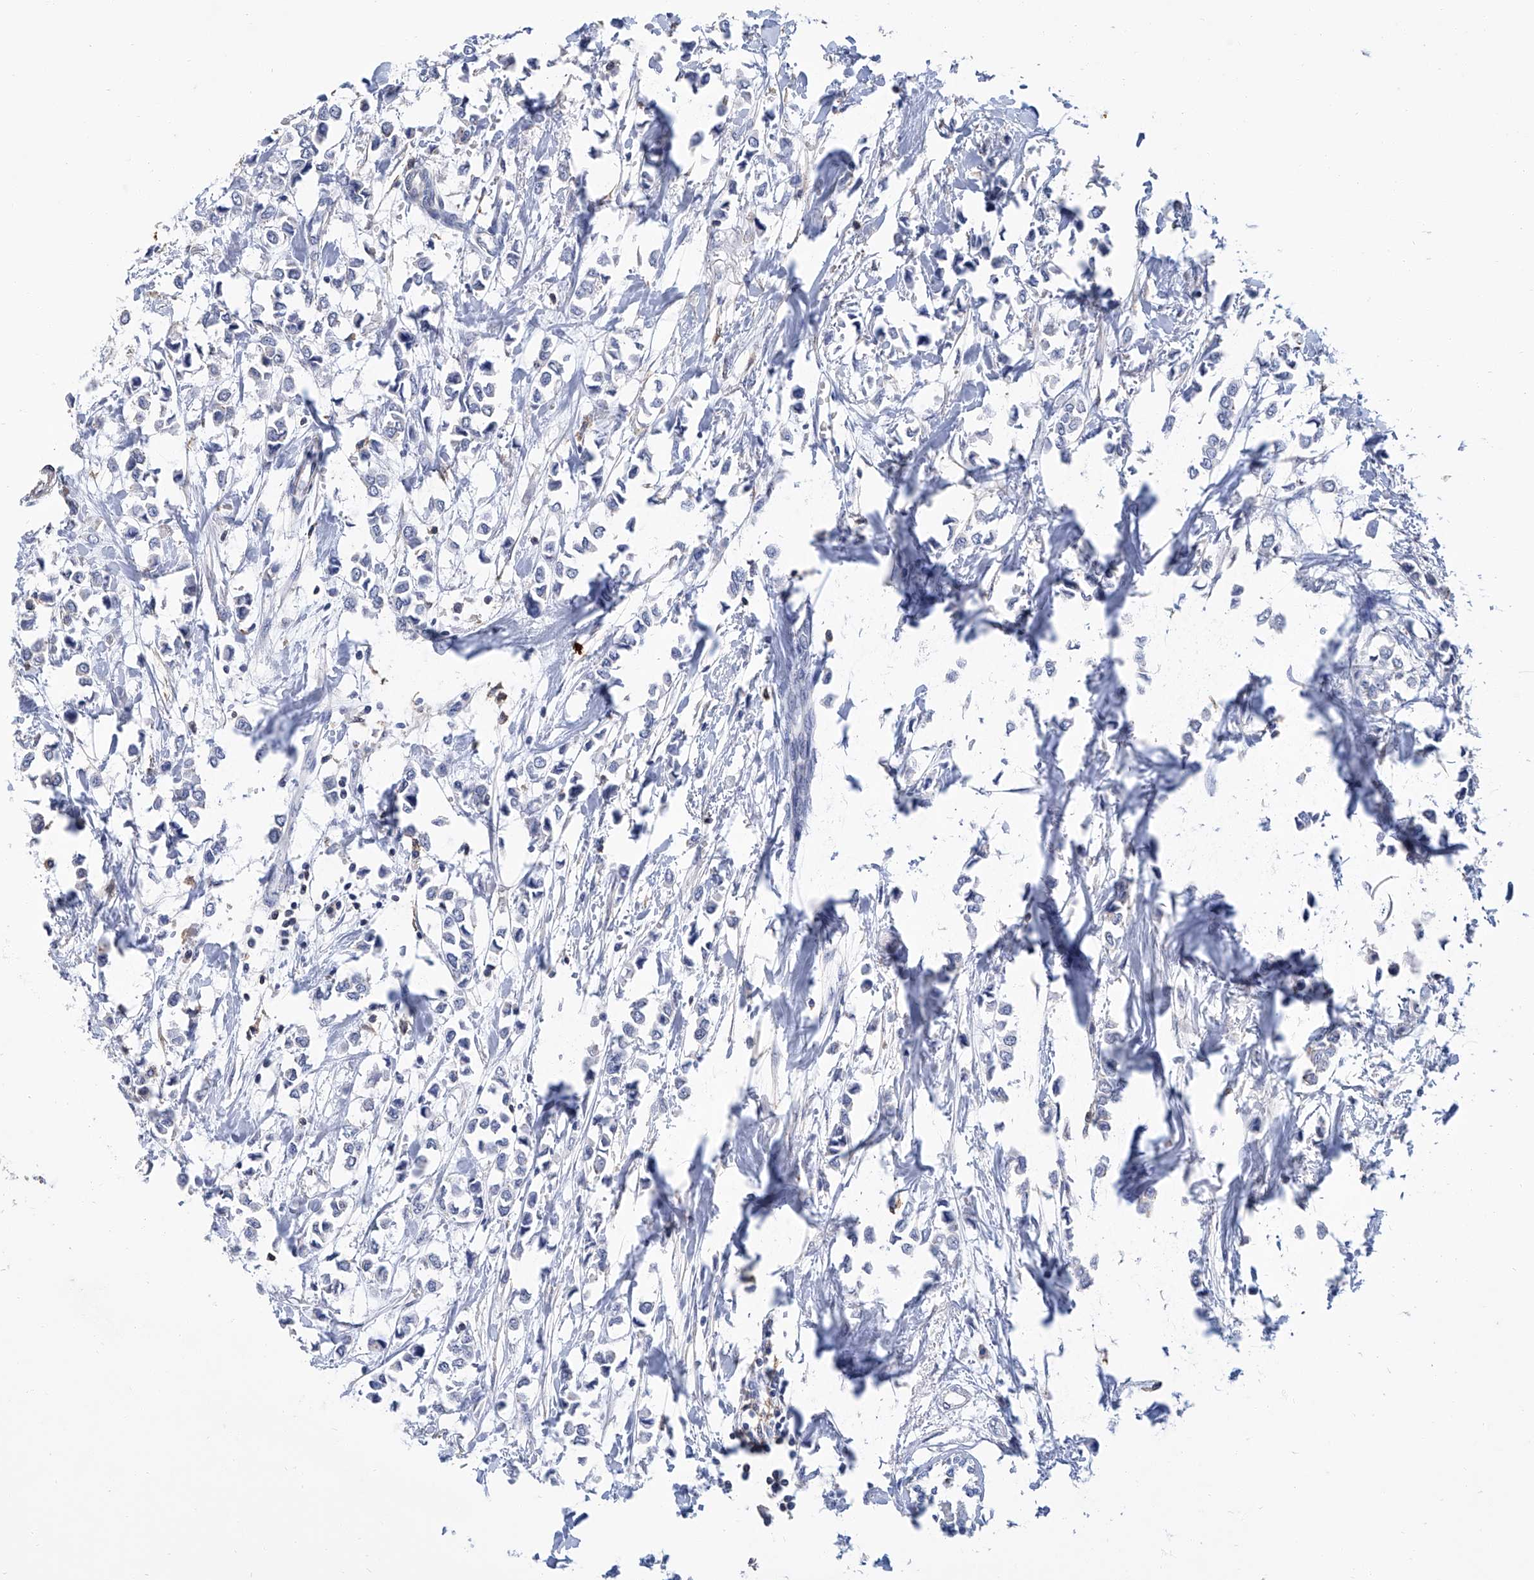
{"staining": {"intensity": "negative", "quantity": "none", "location": "none"}, "tissue": "breast cancer", "cell_type": "Tumor cells", "image_type": "cancer", "snomed": [{"axis": "morphology", "description": "Lobular carcinoma"}, {"axis": "topography", "description": "Breast"}], "caption": "This is an immunohistochemistry micrograph of human lobular carcinoma (breast). There is no staining in tumor cells.", "gene": "GPT", "patient": {"sex": "female", "age": 51}}